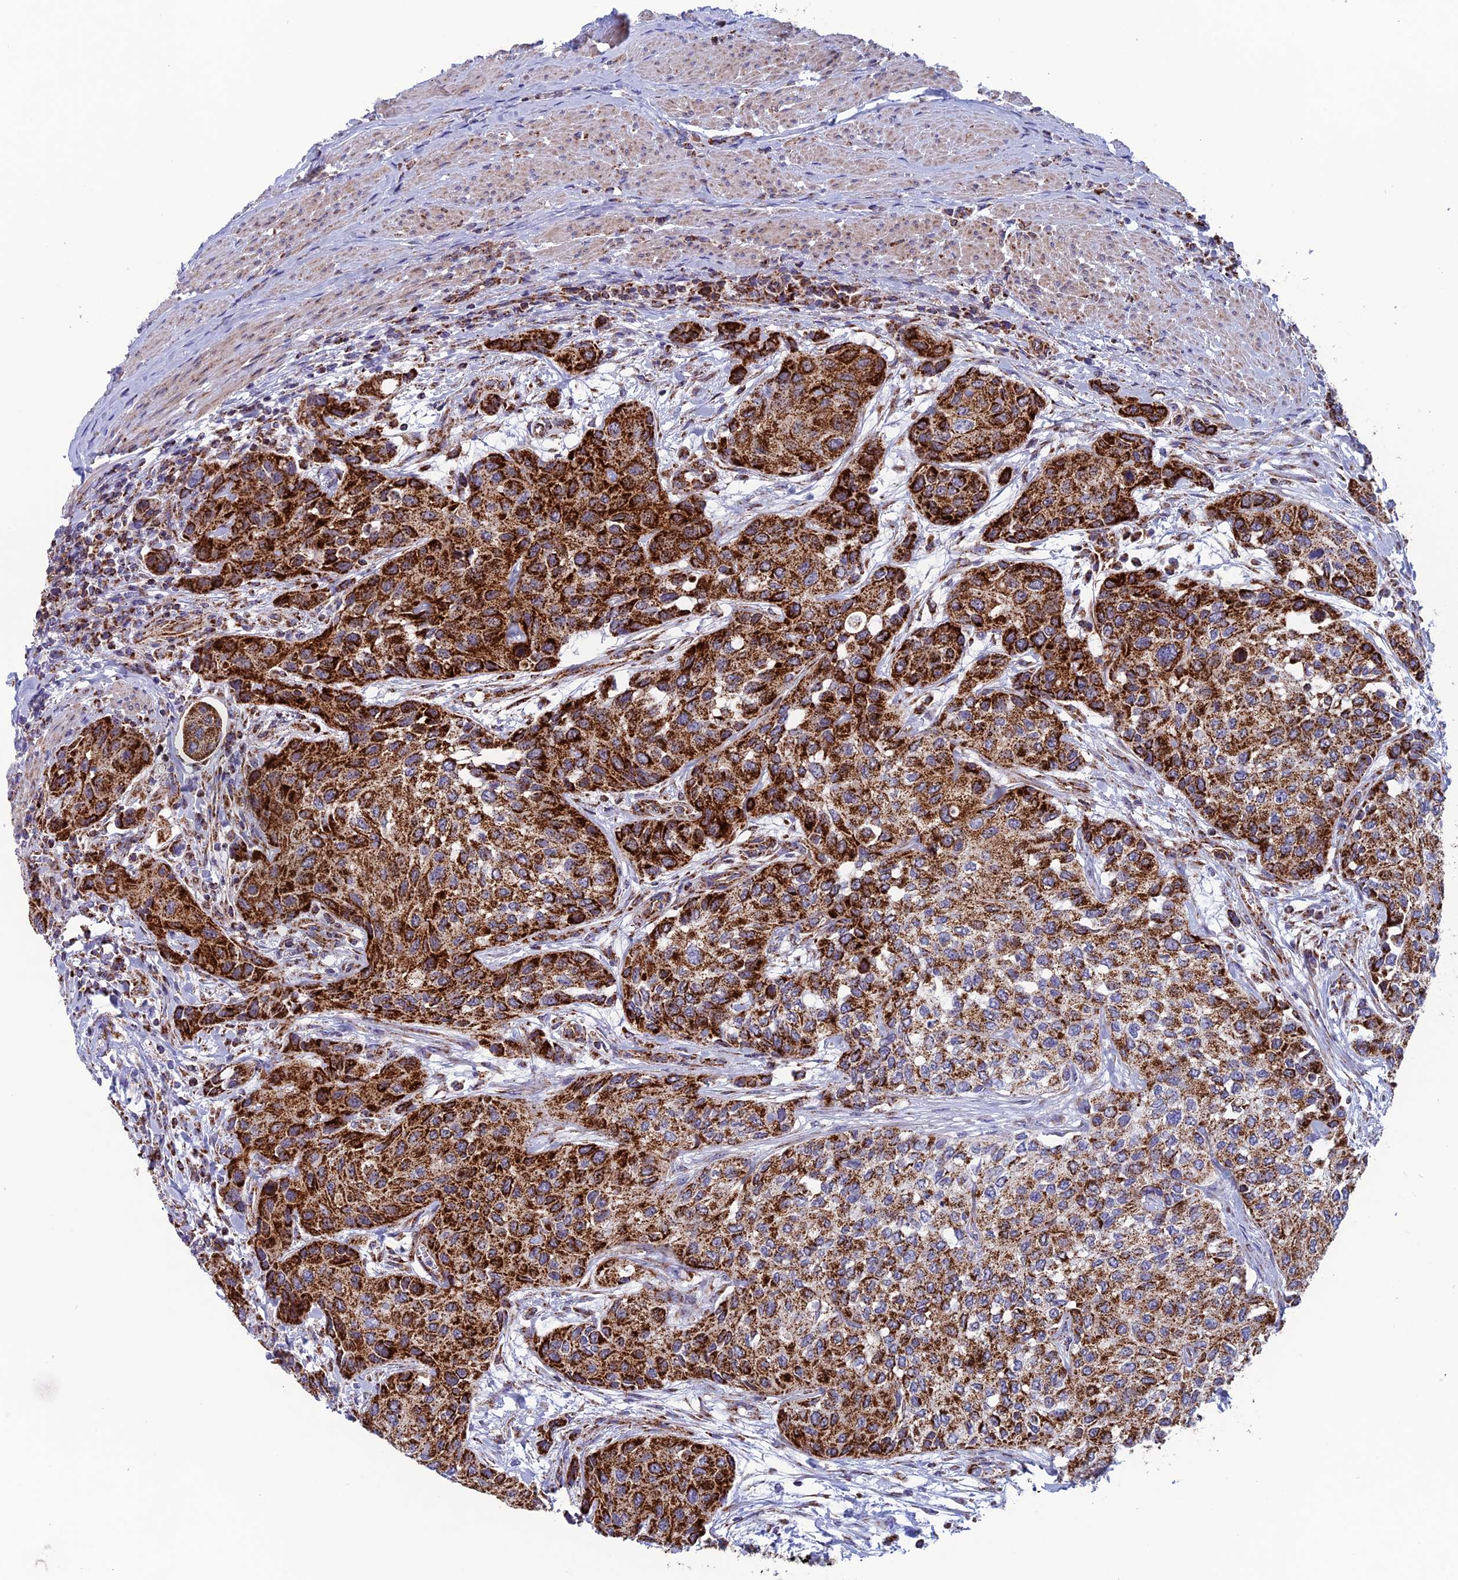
{"staining": {"intensity": "strong", "quantity": ">75%", "location": "cytoplasmic/membranous"}, "tissue": "urothelial cancer", "cell_type": "Tumor cells", "image_type": "cancer", "snomed": [{"axis": "morphology", "description": "Normal tissue, NOS"}, {"axis": "morphology", "description": "Urothelial carcinoma, High grade"}, {"axis": "topography", "description": "Vascular tissue"}, {"axis": "topography", "description": "Urinary bladder"}], "caption": "The photomicrograph exhibits staining of high-grade urothelial carcinoma, revealing strong cytoplasmic/membranous protein expression (brown color) within tumor cells.", "gene": "MRPS18B", "patient": {"sex": "female", "age": 56}}